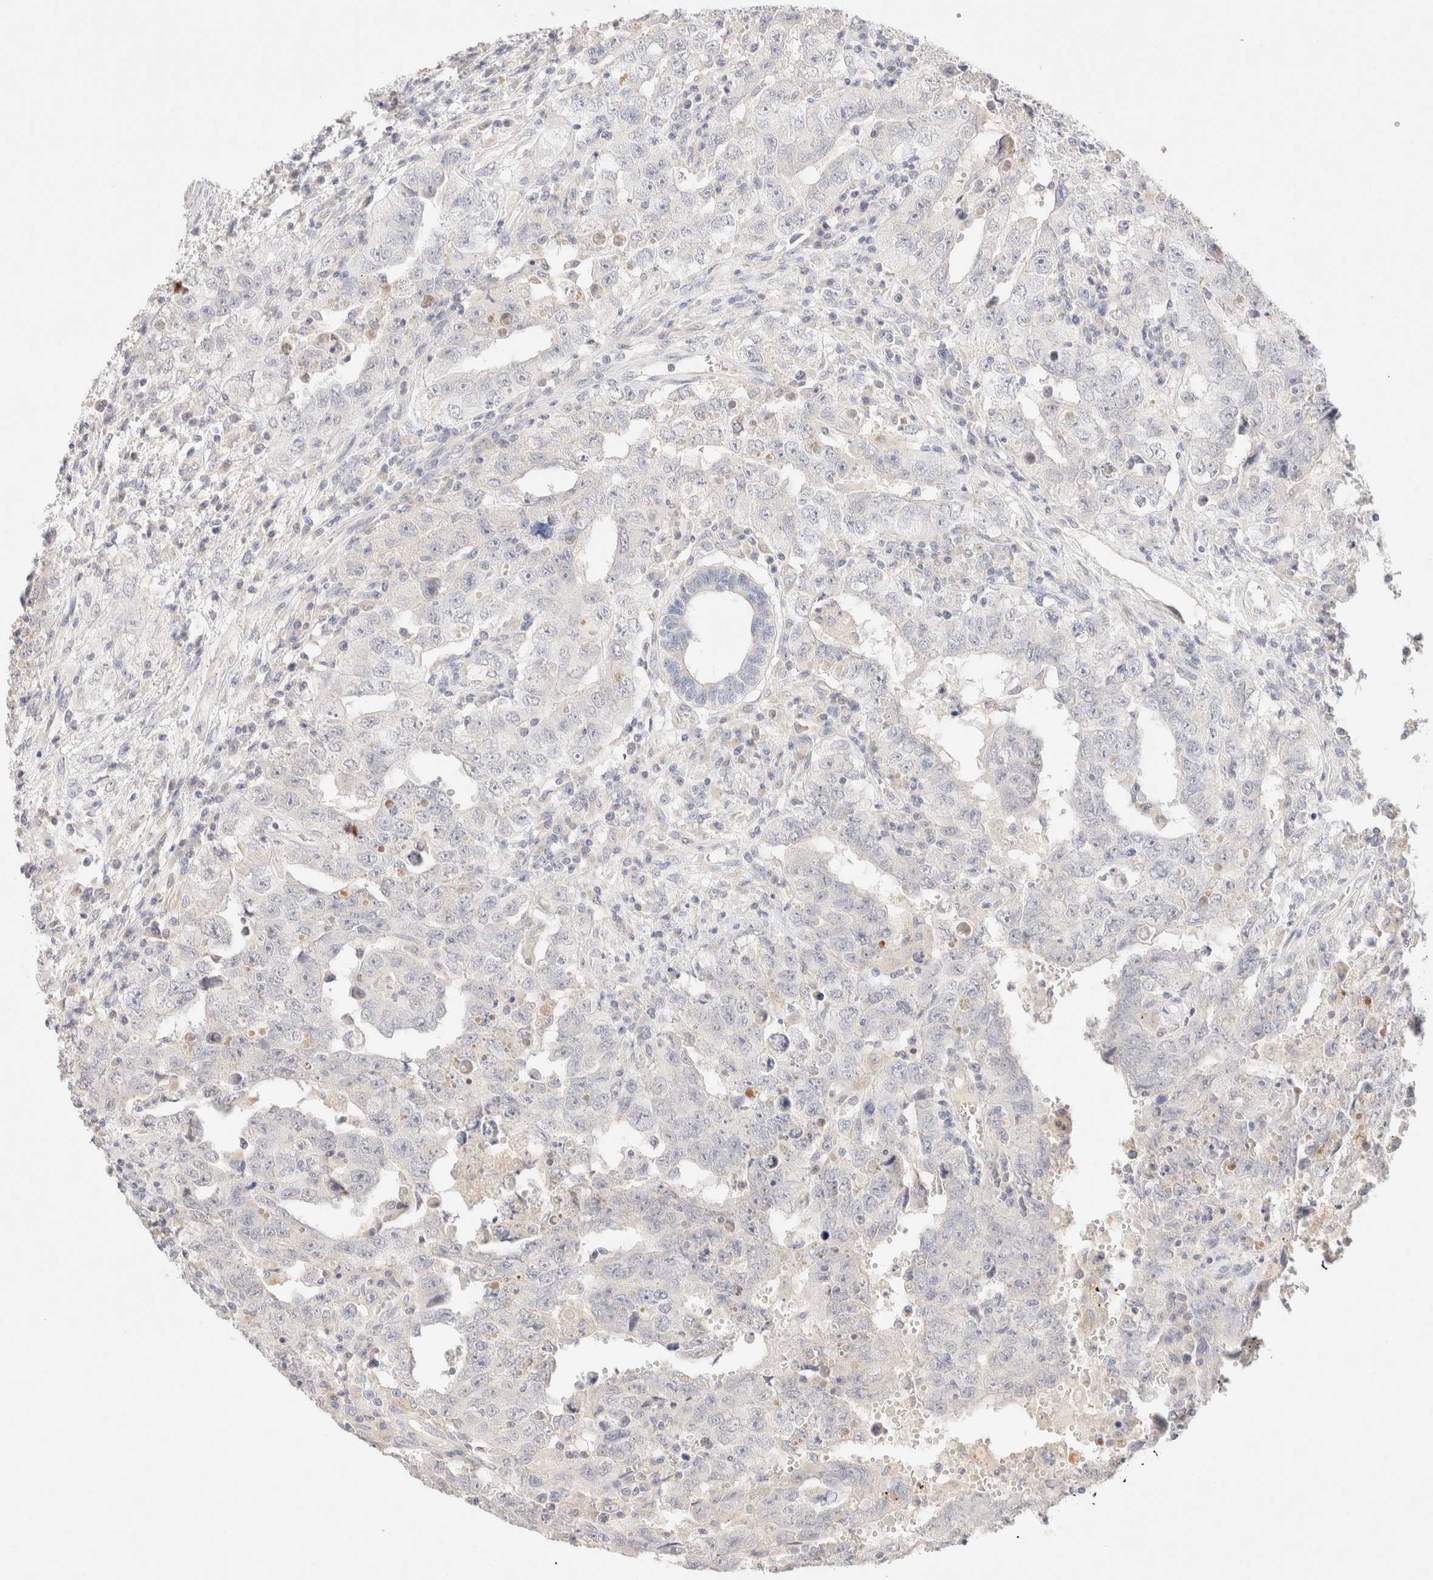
{"staining": {"intensity": "negative", "quantity": "none", "location": "none"}, "tissue": "testis cancer", "cell_type": "Tumor cells", "image_type": "cancer", "snomed": [{"axis": "morphology", "description": "Carcinoma, Embryonal, NOS"}, {"axis": "topography", "description": "Testis"}], "caption": "Testis cancer was stained to show a protein in brown. There is no significant staining in tumor cells.", "gene": "SNTB1", "patient": {"sex": "male", "age": 26}}